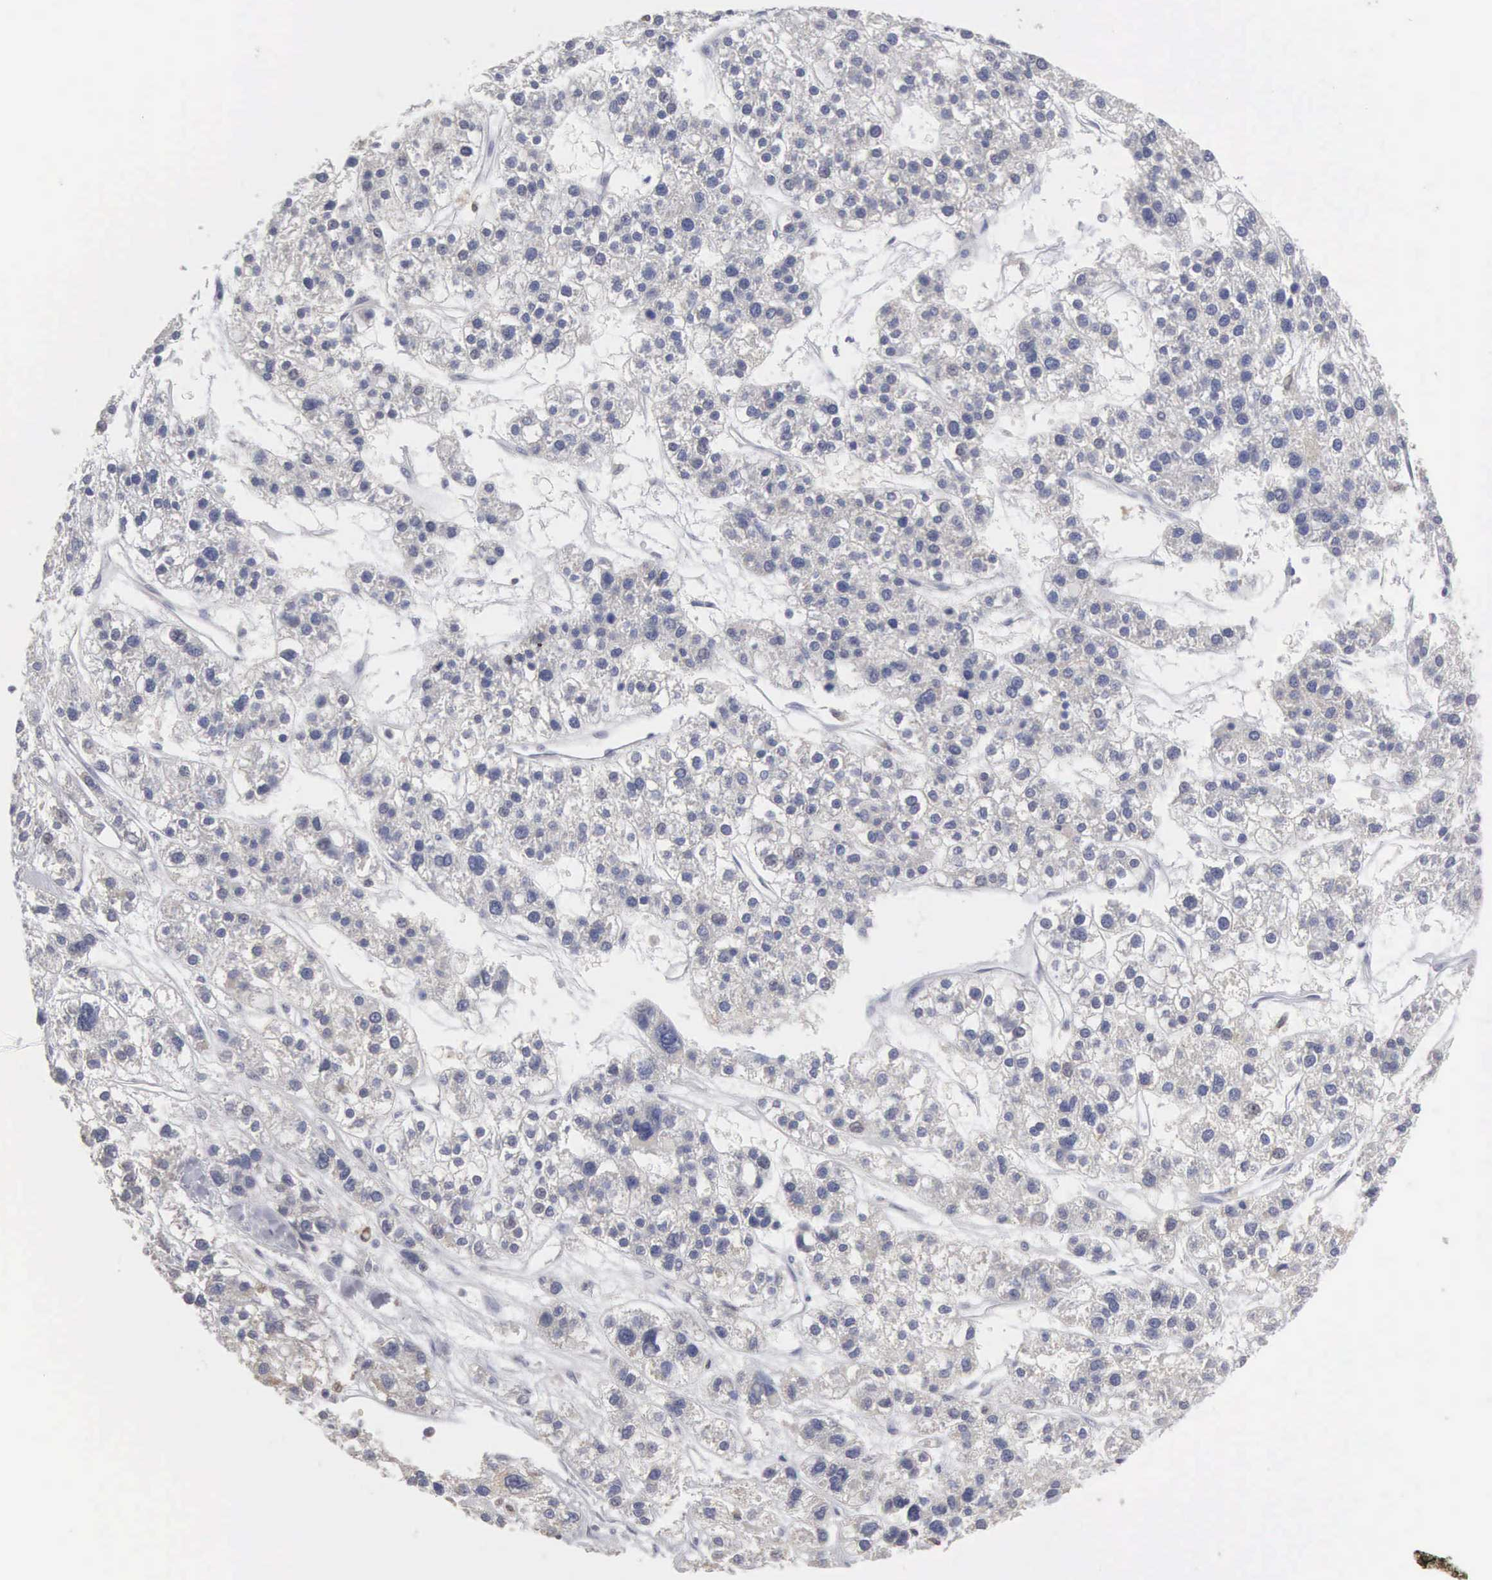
{"staining": {"intensity": "weak", "quantity": "25%-75%", "location": "cytoplasmic/membranous"}, "tissue": "liver cancer", "cell_type": "Tumor cells", "image_type": "cancer", "snomed": [{"axis": "morphology", "description": "Carcinoma, Hepatocellular, NOS"}, {"axis": "topography", "description": "Liver"}], "caption": "Liver hepatocellular carcinoma was stained to show a protein in brown. There is low levels of weak cytoplasmic/membranous expression in about 25%-75% of tumor cells.", "gene": "HMOX1", "patient": {"sex": "female", "age": 85}}